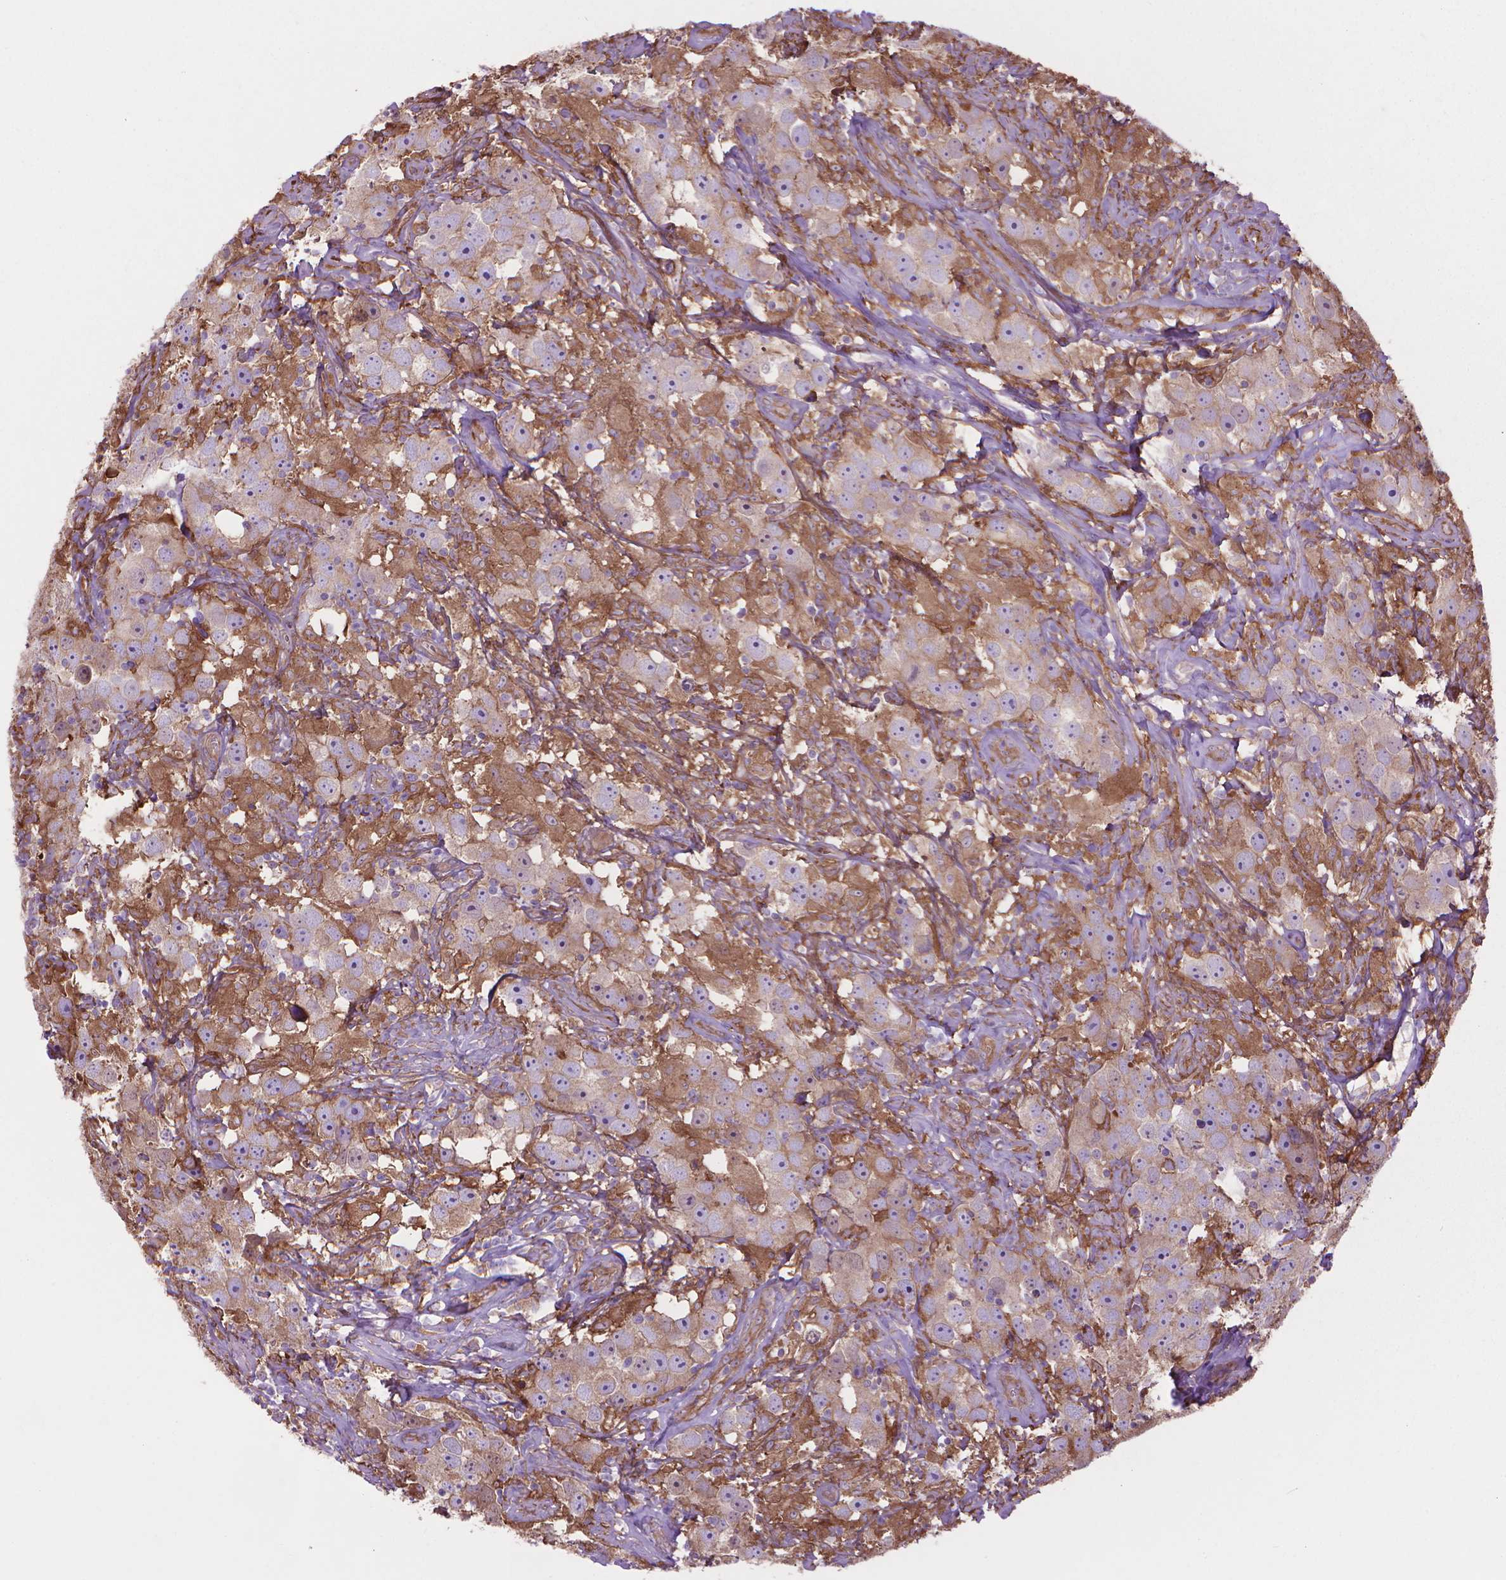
{"staining": {"intensity": "weak", "quantity": ">75%", "location": "cytoplasmic/membranous"}, "tissue": "testis cancer", "cell_type": "Tumor cells", "image_type": "cancer", "snomed": [{"axis": "morphology", "description": "Seminoma, NOS"}, {"axis": "topography", "description": "Testis"}], "caption": "Protein staining exhibits weak cytoplasmic/membranous staining in about >75% of tumor cells in testis cancer.", "gene": "CORO1B", "patient": {"sex": "male", "age": 49}}